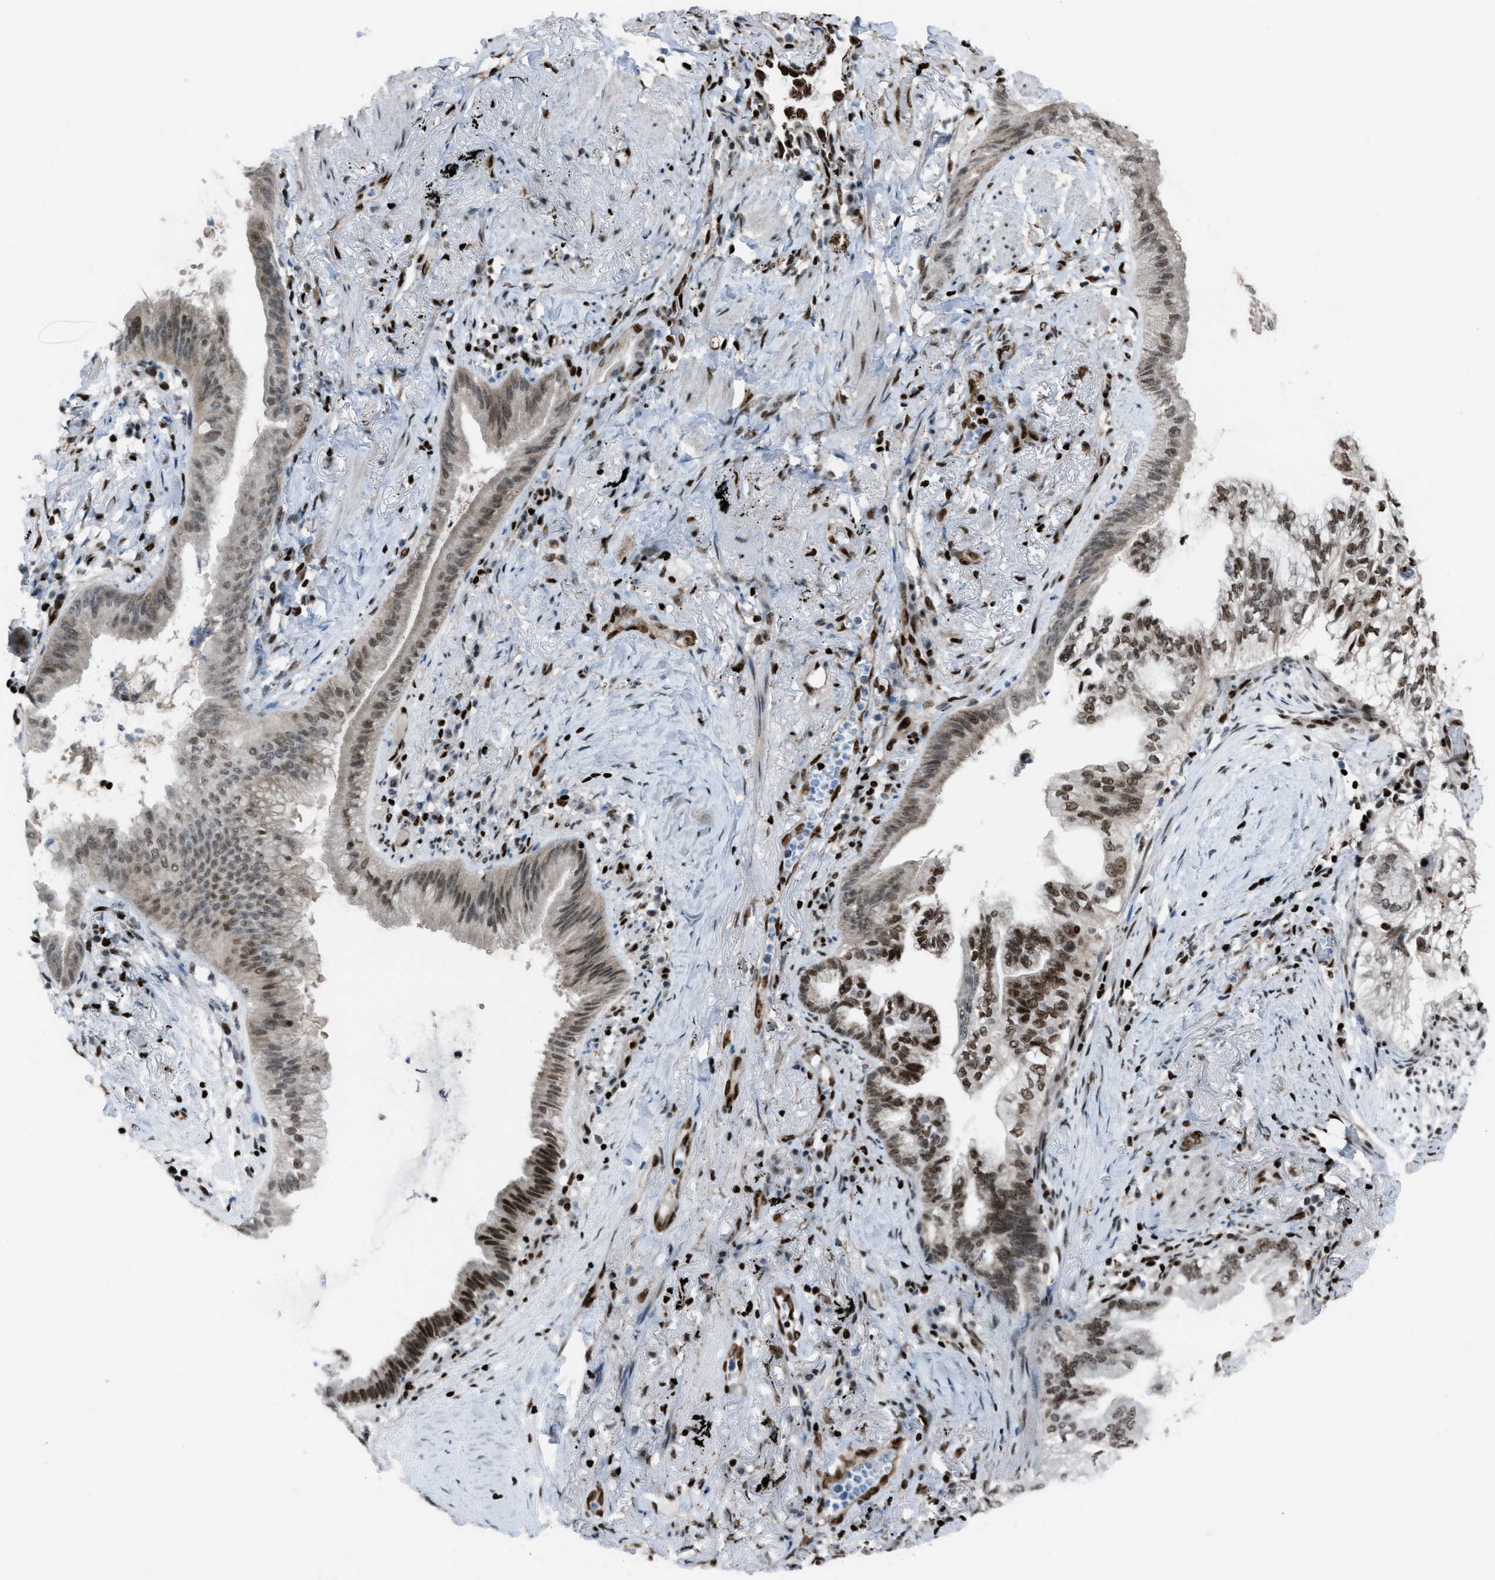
{"staining": {"intensity": "moderate", "quantity": ">75%", "location": "nuclear"}, "tissue": "lung cancer", "cell_type": "Tumor cells", "image_type": "cancer", "snomed": [{"axis": "morphology", "description": "Normal tissue, NOS"}, {"axis": "morphology", "description": "Adenocarcinoma, NOS"}, {"axis": "topography", "description": "Bronchus"}, {"axis": "topography", "description": "Lung"}], "caption": "Adenocarcinoma (lung) stained with DAB immunohistochemistry (IHC) reveals medium levels of moderate nuclear expression in approximately >75% of tumor cells. The staining was performed using DAB (3,3'-diaminobenzidine) to visualize the protein expression in brown, while the nuclei were stained in blue with hematoxylin (Magnification: 20x).", "gene": "SLFN5", "patient": {"sex": "female", "age": 70}}